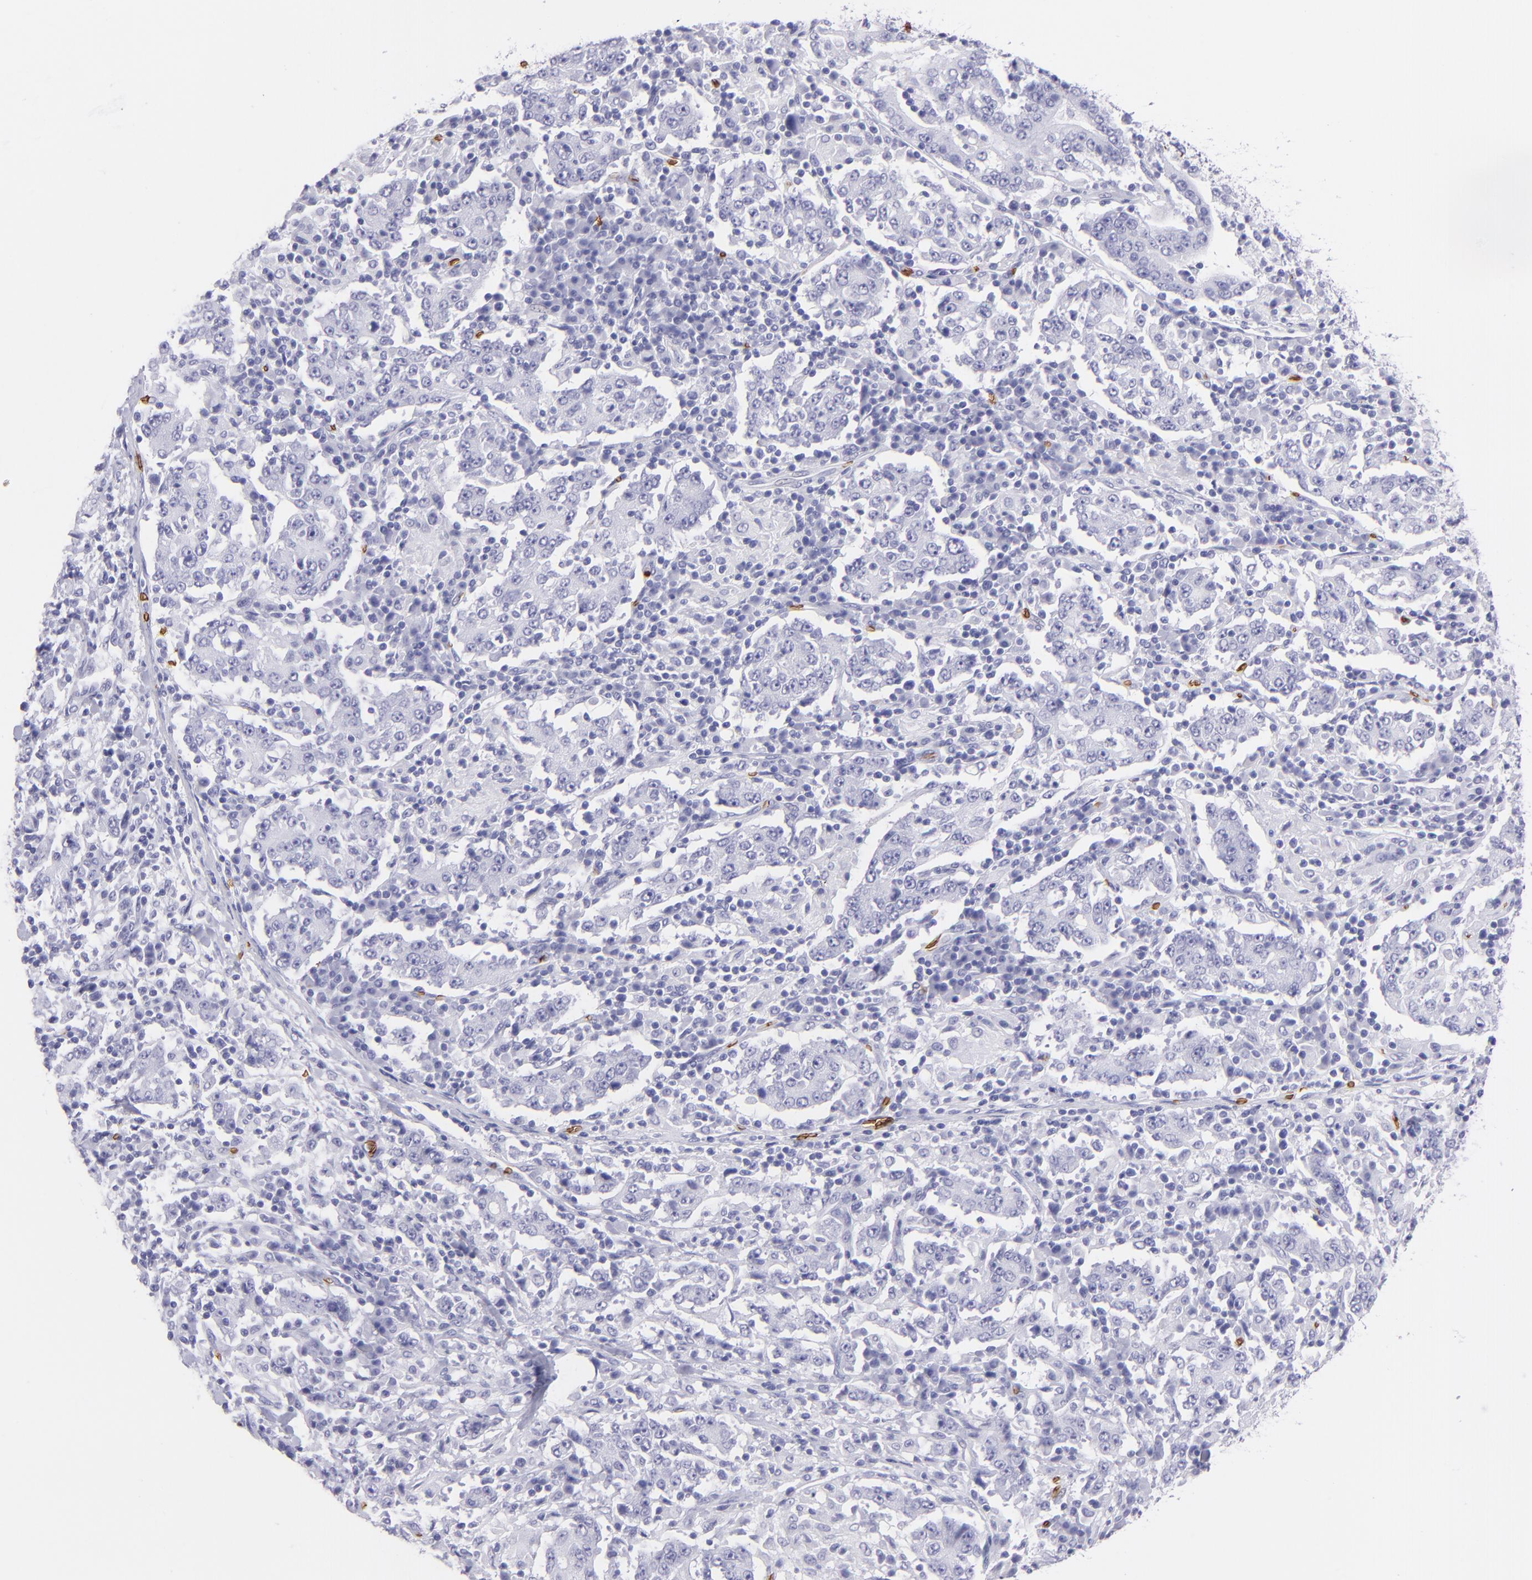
{"staining": {"intensity": "negative", "quantity": "none", "location": "none"}, "tissue": "stomach cancer", "cell_type": "Tumor cells", "image_type": "cancer", "snomed": [{"axis": "morphology", "description": "Normal tissue, NOS"}, {"axis": "morphology", "description": "Adenocarcinoma, NOS"}, {"axis": "topography", "description": "Stomach, upper"}, {"axis": "topography", "description": "Stomach"}], "caption": "Tumor cells are negative for brown protein staining in adenocarcinoma (stomach). The staining was performed using DAB (3,3'-diaminobenzidine) to visualize the protein expression in brown, while the nuclei were stained in blue with hematoxylin (Magnification: 20x).", "gene": "GYPA", "patient": {"sex": "male", "age": 59}}